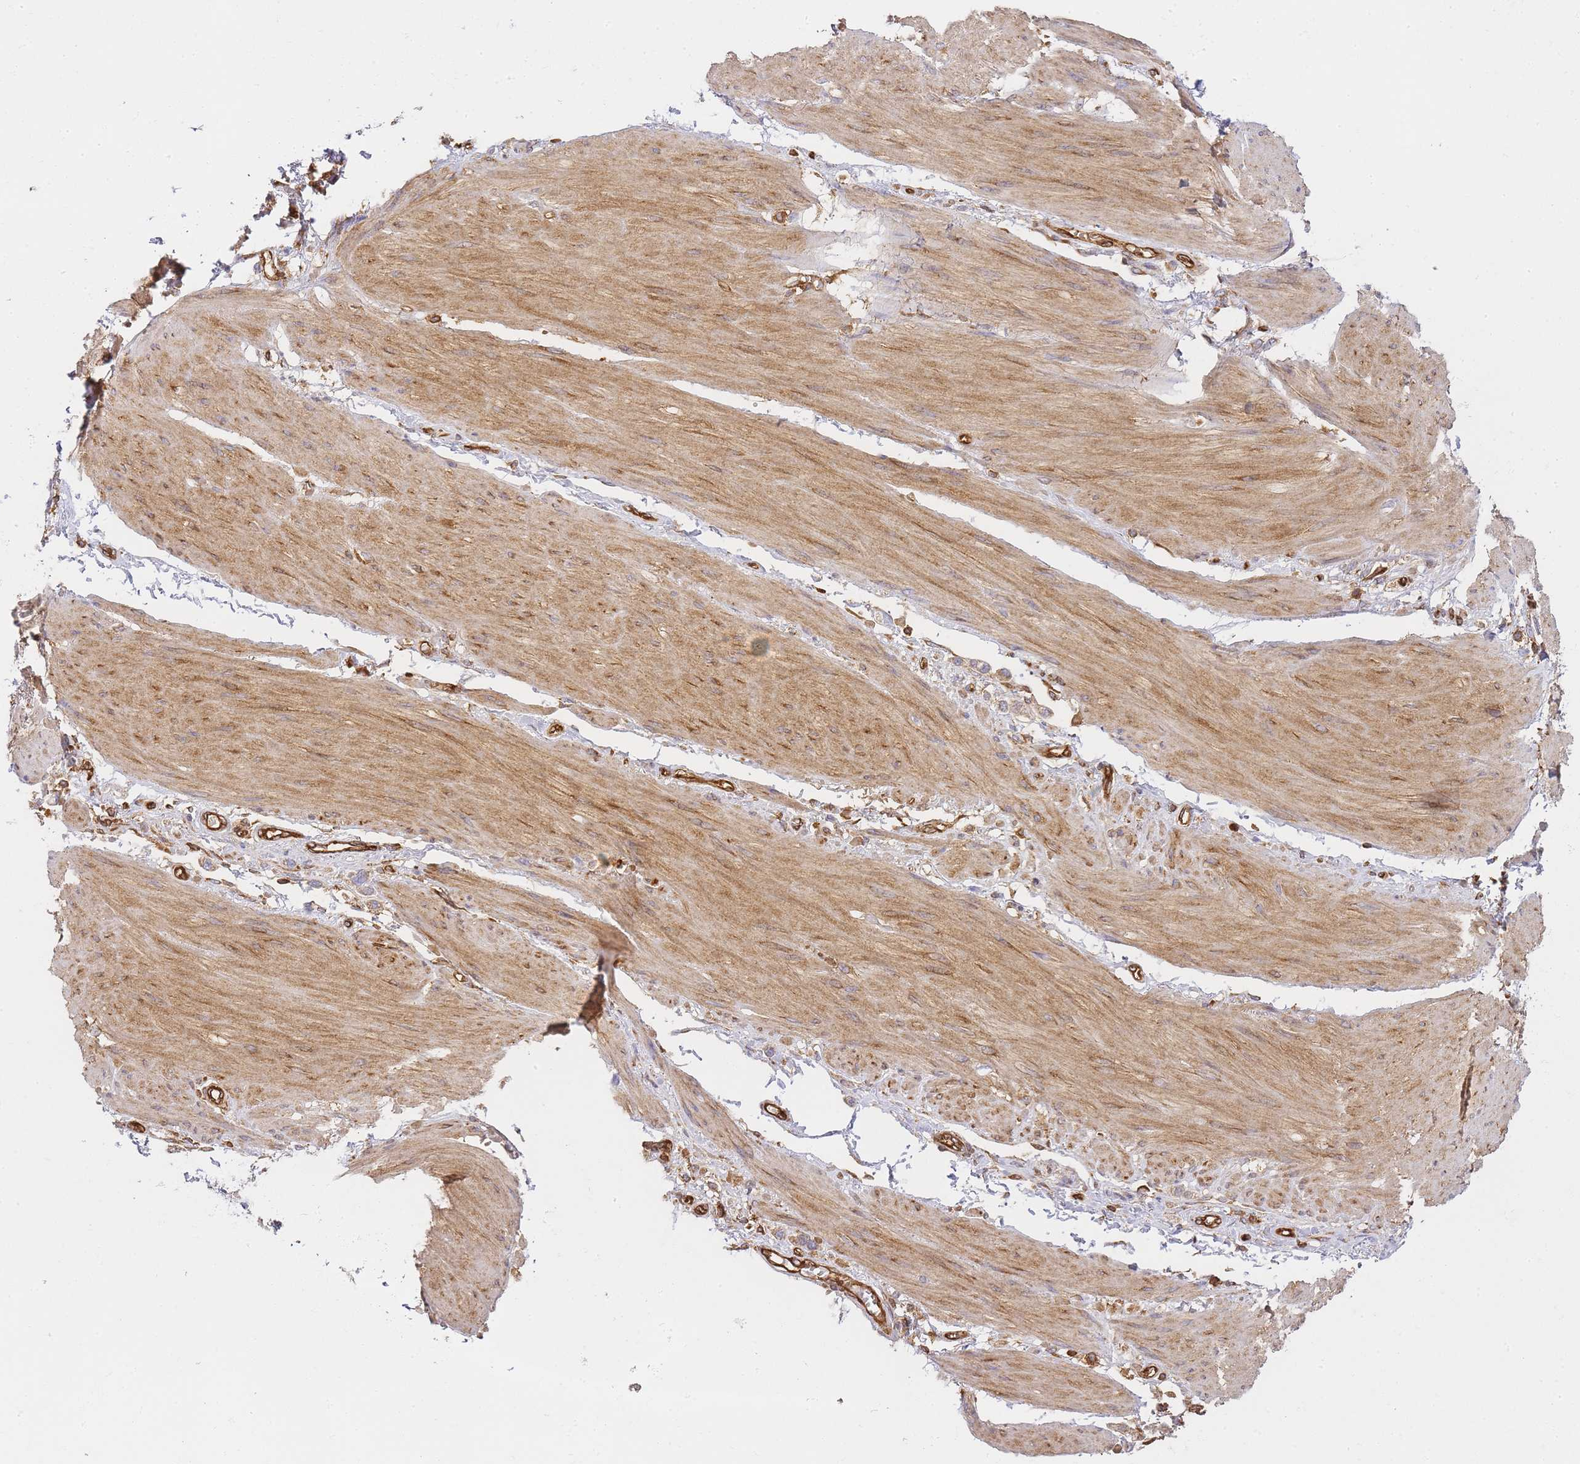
{"staining": {"intensity": "weak", "quantity": "<25%", "location": "cytoplasmic/membranous"}, "tissue": "stomach cancer", "cell_type": "Tumor cells", "image_type": "cancer", "snomed": [{"axis": "morphology", "description": "Adenocarcinoma, NOS"}, {"axis": "topography", "description": "Stomach"}], "caption": "This is an IHC micrograph of adenocarcinoma (stomach). There is no staining in tumor cells.", "gene": "MSN", "patient": {"sex": "female", "age": 65}}